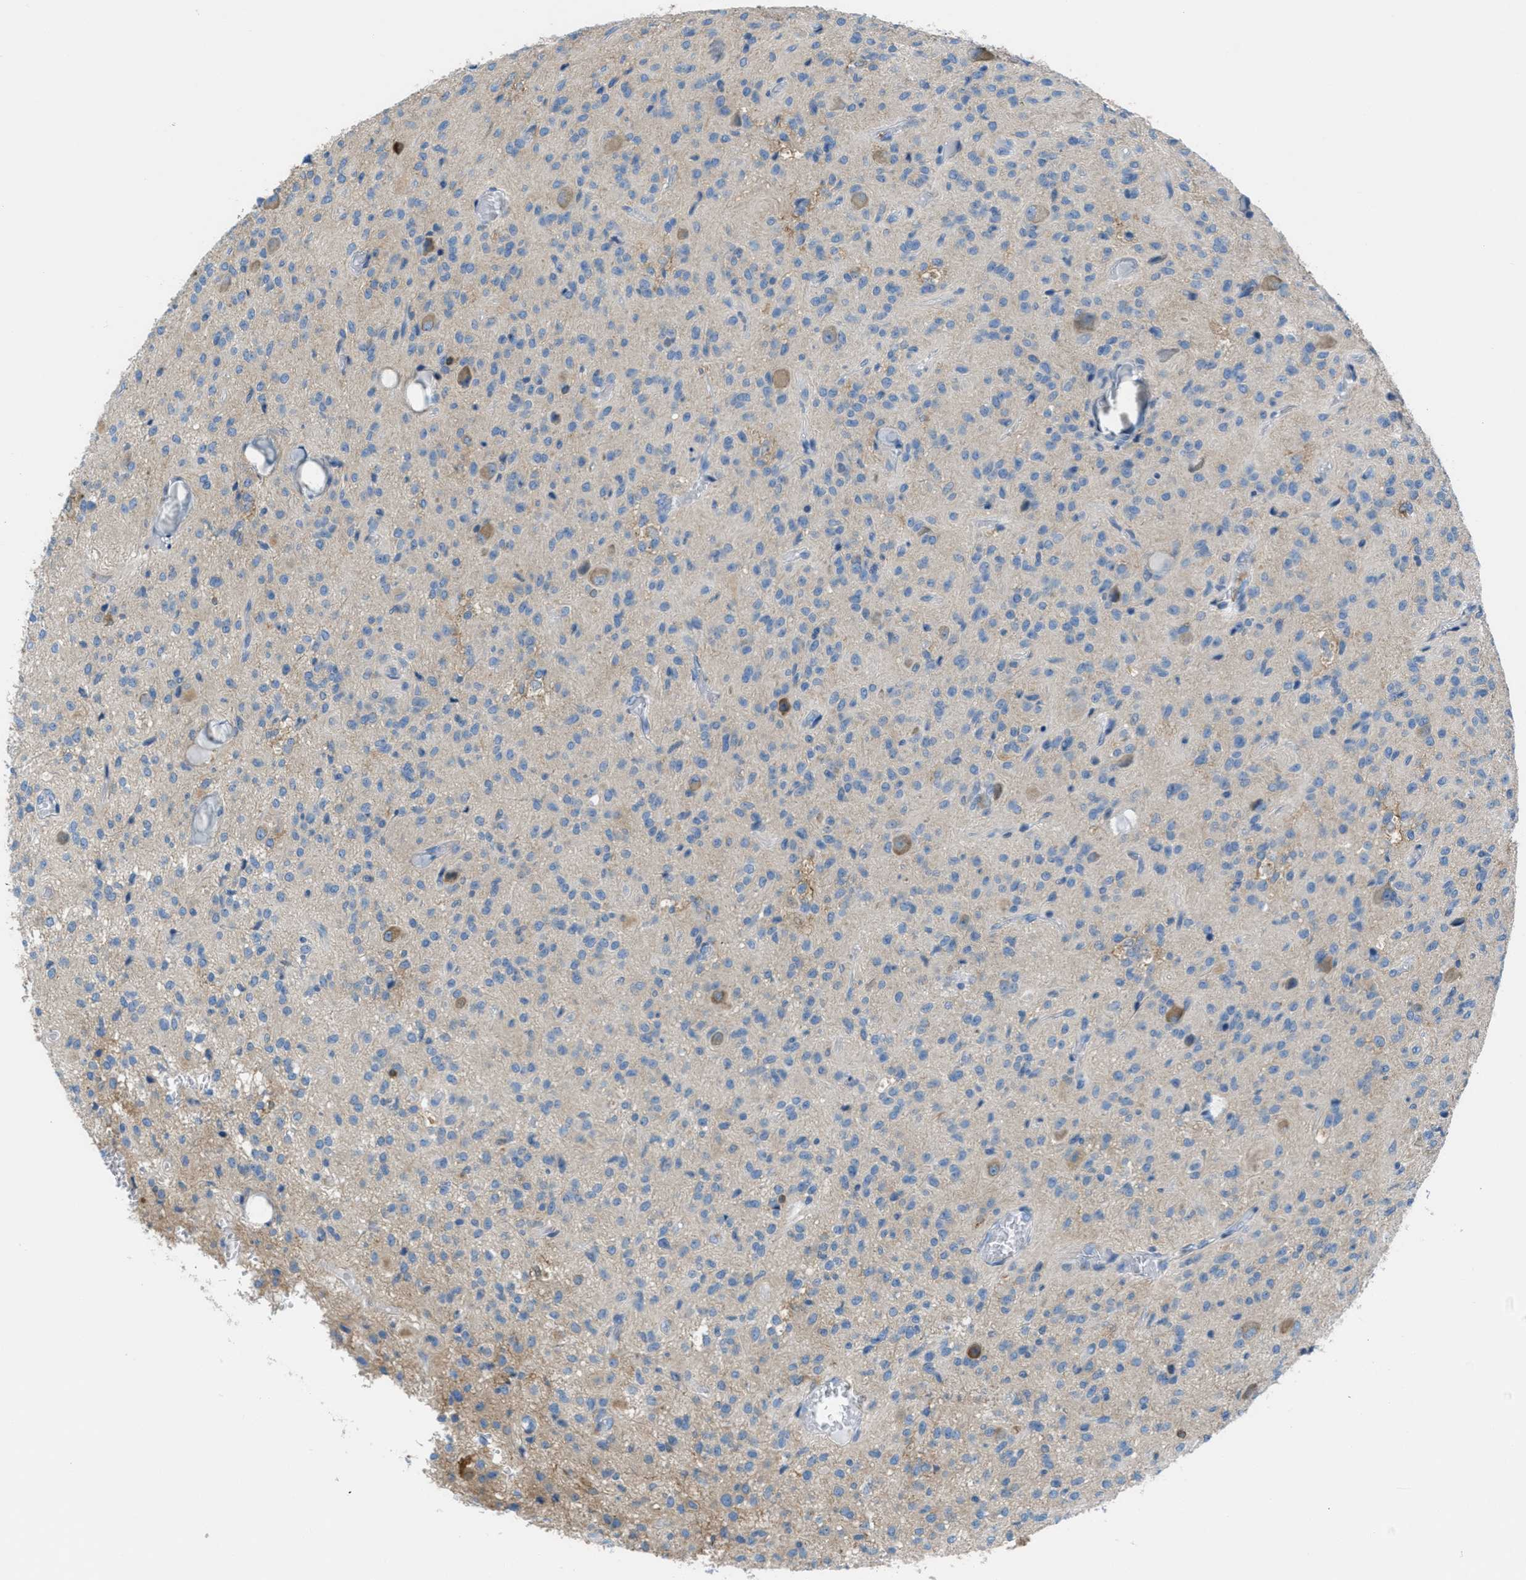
{"staining": {"intensity": "moderate", "quantity": "<25%", "location": "cytoplasmic/membranous"}, "tissue": "glioma", "cell_type": "Tumor cells", "image_type": "cancer", "snomed": [{"axis": "morphology", "description": "Glioma, malignant, High grade"}, {"axis": "topography", "description": "Brain"}], "caption": "Moderate cytoplasmic/membranous protein staining is appreciated in about <25% of tumor cells in high-grade glioma (malignant).", "gene": "MAPRE2", "patient": {"sex": "female", "age": 59}}